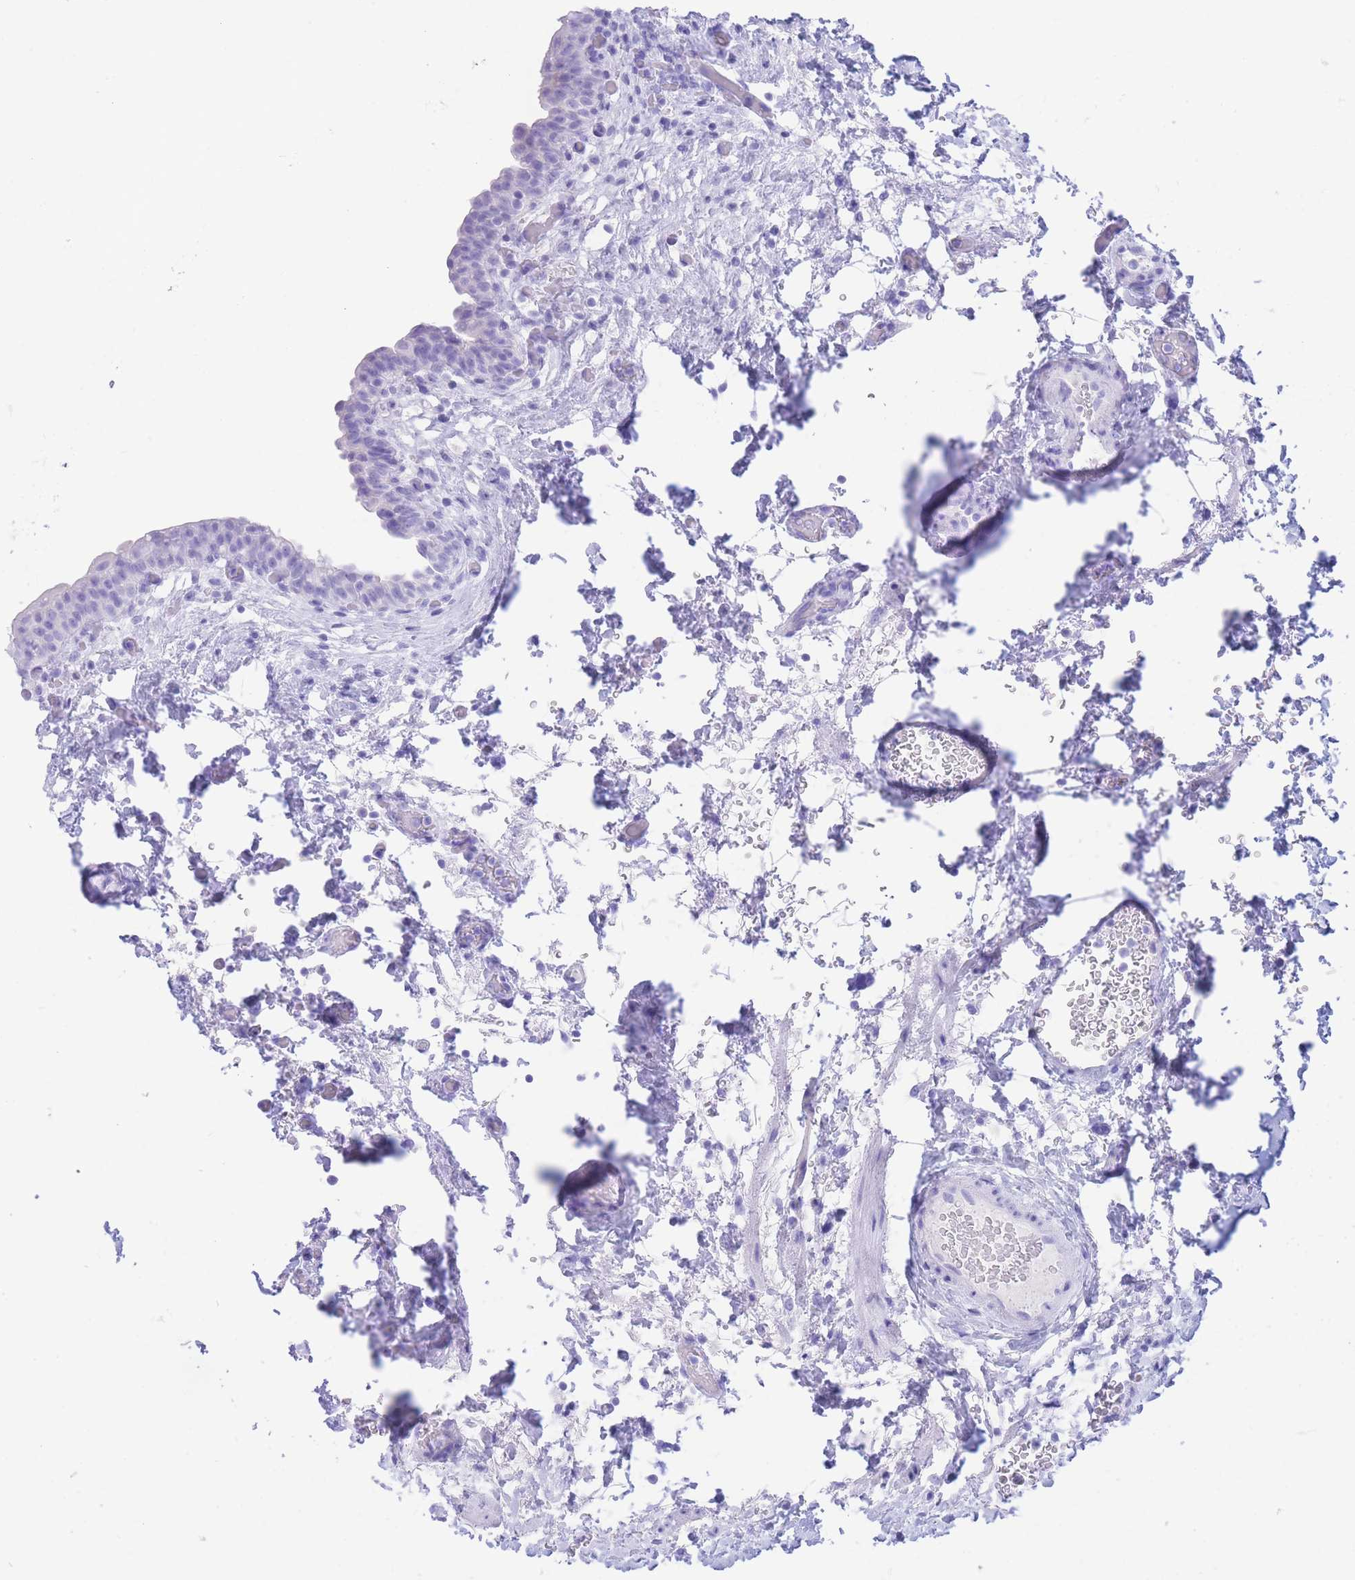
{"staining": {"intensity": "negative", "quantity": "none", "location": "none"}, "tissue": "urinary bladder", "cell_type": "Urothelial cells", "image_type": "normal", "snomed": [{"axis": "morphology", "description": "Normal tissue, NOS"}, {"axis": "topography", "description": "Urinary bladder"}], "caption": "DAB (3,3'-diaminobenzidine) immunohistochemical staining of benign urinary bladder reveals no significant staining in urothelial cells. Nuclei are stained in blue.", "gene": "SLCO1B1", "patient": {"sex": "male", "age": 69}}